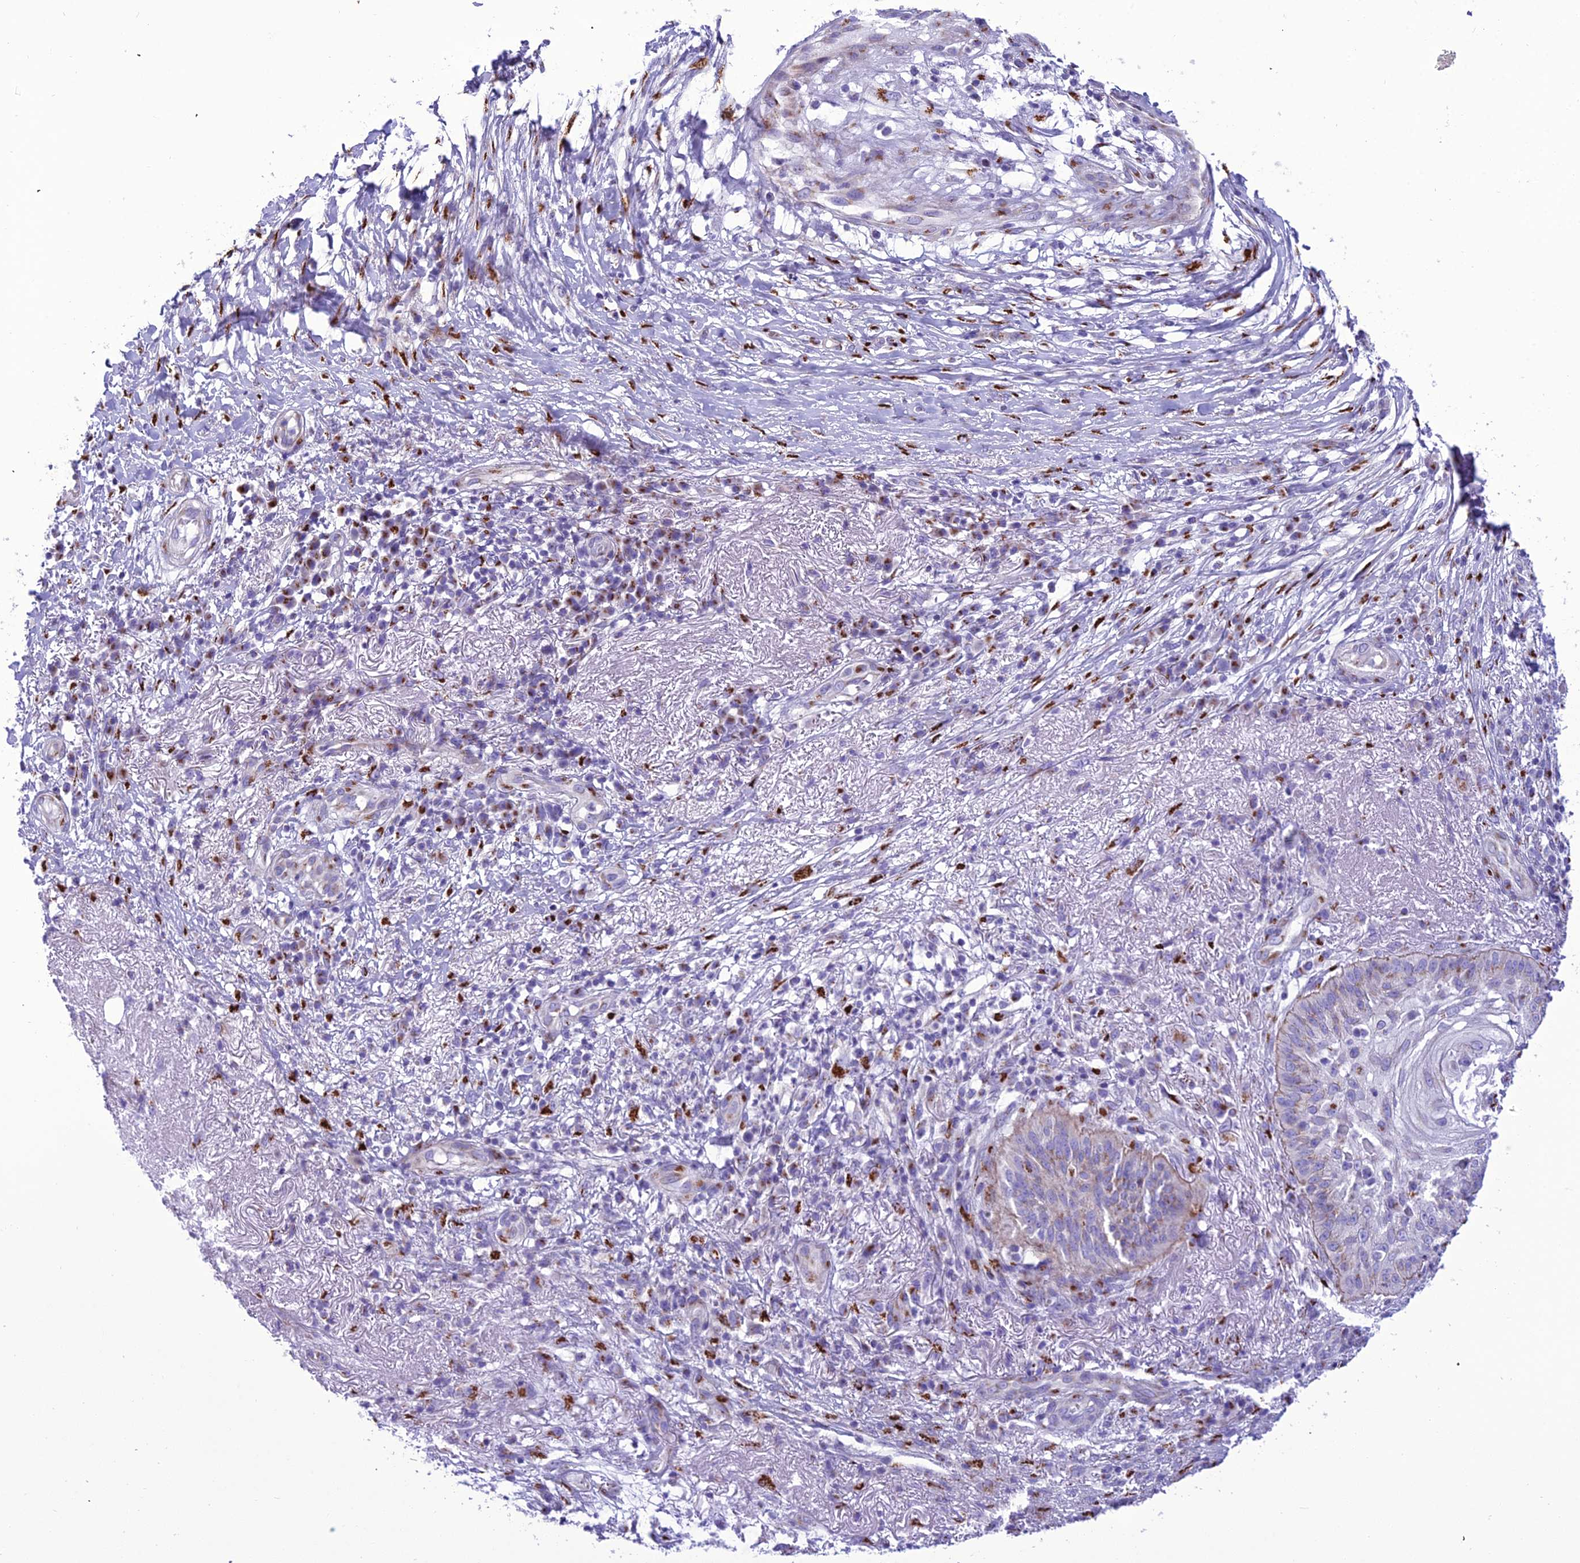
{"staining": {"intensity": "negative", "quantity": "none", "location": "none"}, "tissue": "skin cancer", "cell_type": "Tumor cells", "image_type": "cancer", "snomed": [{"axis": "morphology", "description": "Squamous cell carcinoma, NOS"}, {"axis": "topography", "description": "Skin"}], "caption": "There is no significant positivity in tumor cells of skin cancer (squamous cell carcinoma).", "gene": "GOLM2", "patient": {"sex": "male", "age": 70}}